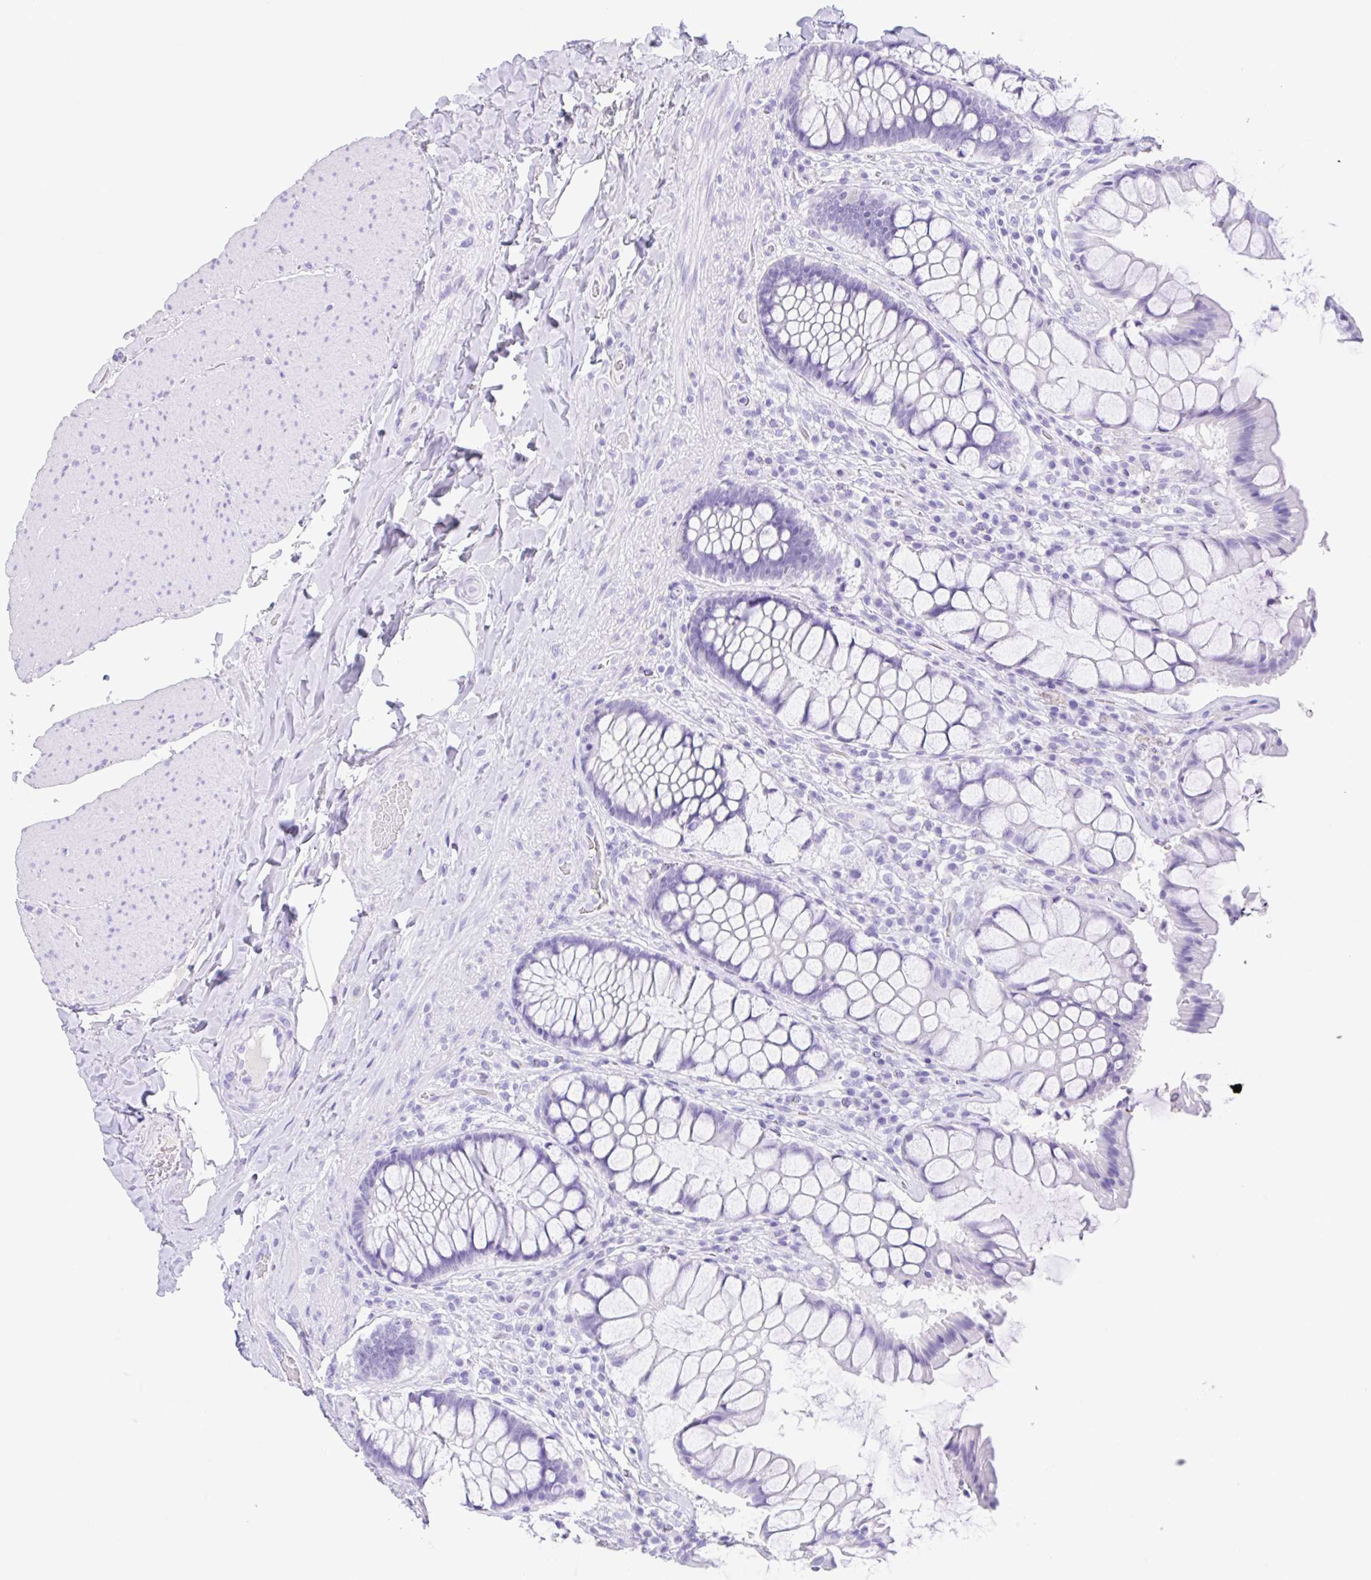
{"staining": {"intensity": "negative", "quantity": "none", "location": "none"}, "tissue": "rectum", "cell_type": "Glandular cells", "image_type": "normal", "snomed": [{"axis": "morphology", "description": "Normal tissue, NOS"}, {"axis": "topography", "description": "Rectum"}], "caption": "IHC of unremarkable rectum exhibits no expression in glandular cells.", "gene": "CPA1", "patient": {"sex": "female", "age": 58}}